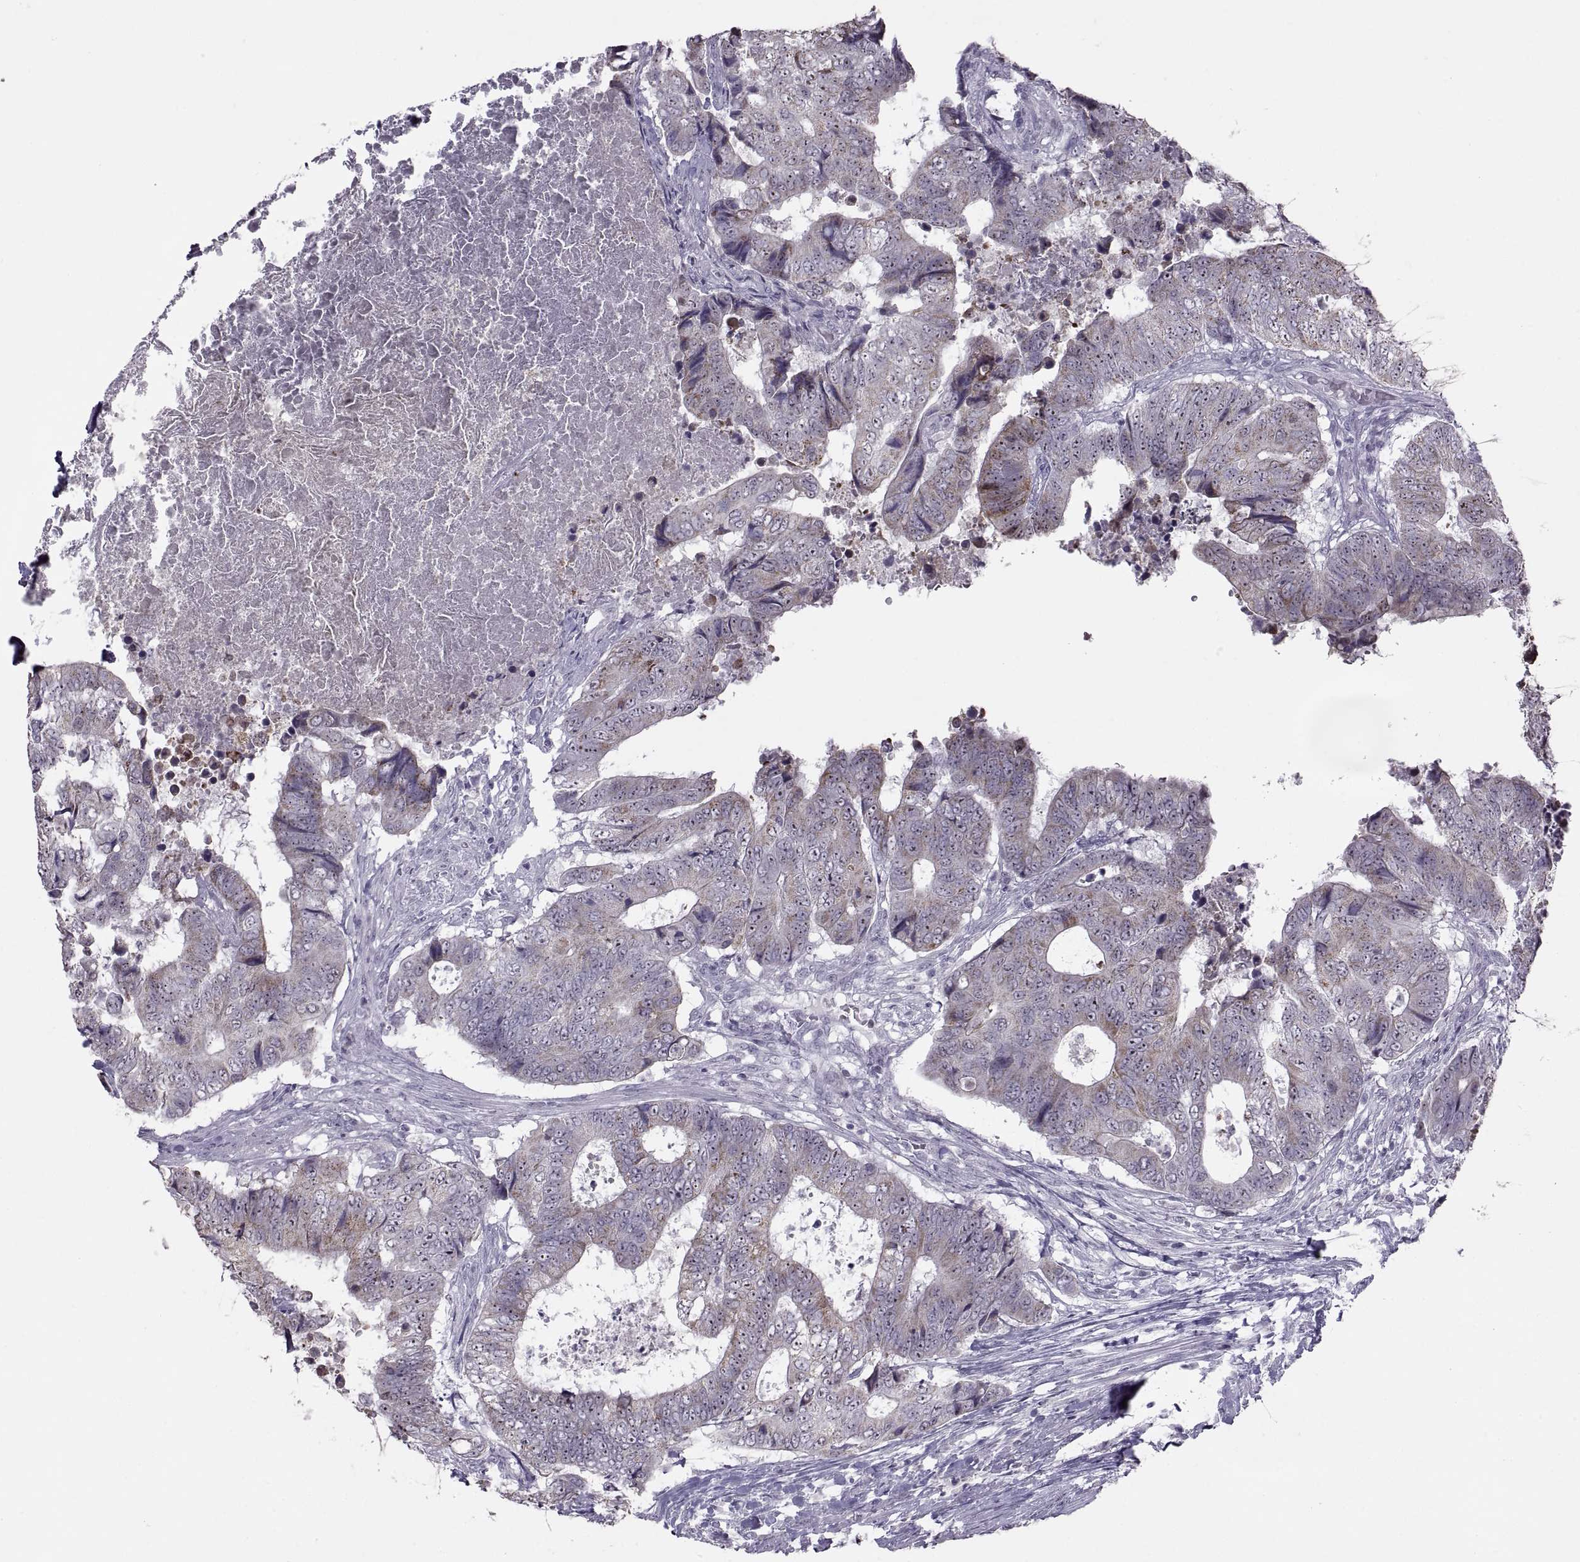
{"staining": {"intensity": "weak", "quantity": "<25%", "location": "cytoplasmic/membranous"}, "tissue": "colorectal cancer", "cell_type": "Tumor cells", "image_type": "cancer", "snomed": [{"axis": "morphology", "description": "Adenocarcinoma, NOS"}, {"axis": "topography", "description": "Colon"}], "caption": "An IHC histopathology image of colorectal cancer is shown. There is no staining in tumor cells of colorectal cancer.", "gene": "ASIC2", "patient": {"sex": "female", "age": 48}}